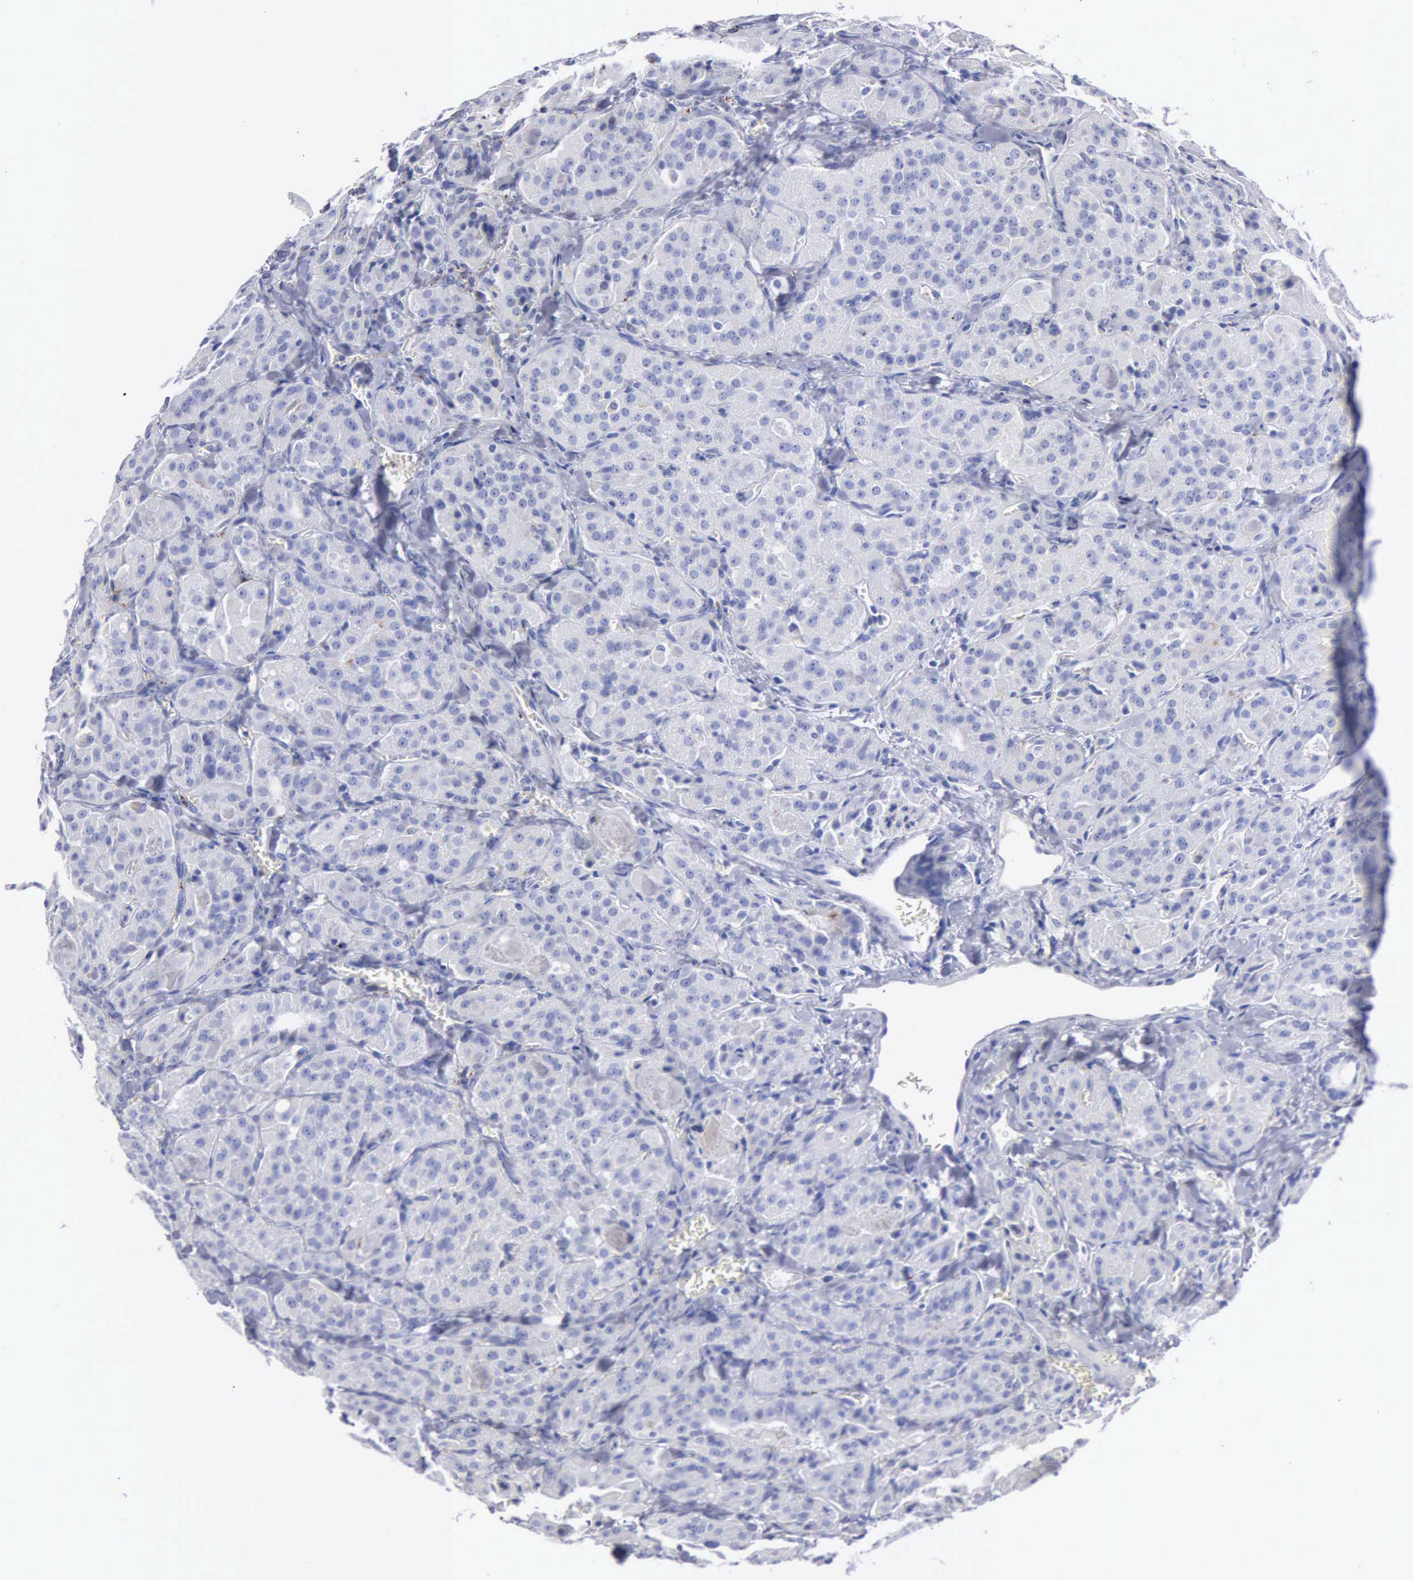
{"staining": {"intensity": "negative", "quantity": "none", "location": "none"}, "tissue": "thyroid cancer", "cell_type": "Tumor cells", "image_type": "cancer", "snomed": [{"axis": "morphology", "description": "Carcinoma, NOS"}, {"axis": "topography", "description": "Thyroid gland"}], "caption": "Immunohistochemistry of carcinoma (thyroid) displays no positivity in tumor cells. (Brightfield microscopy of DAB IHC at high magnification).", "gene": "CTSL", "patient": {"sex": "male", "age": 76}}